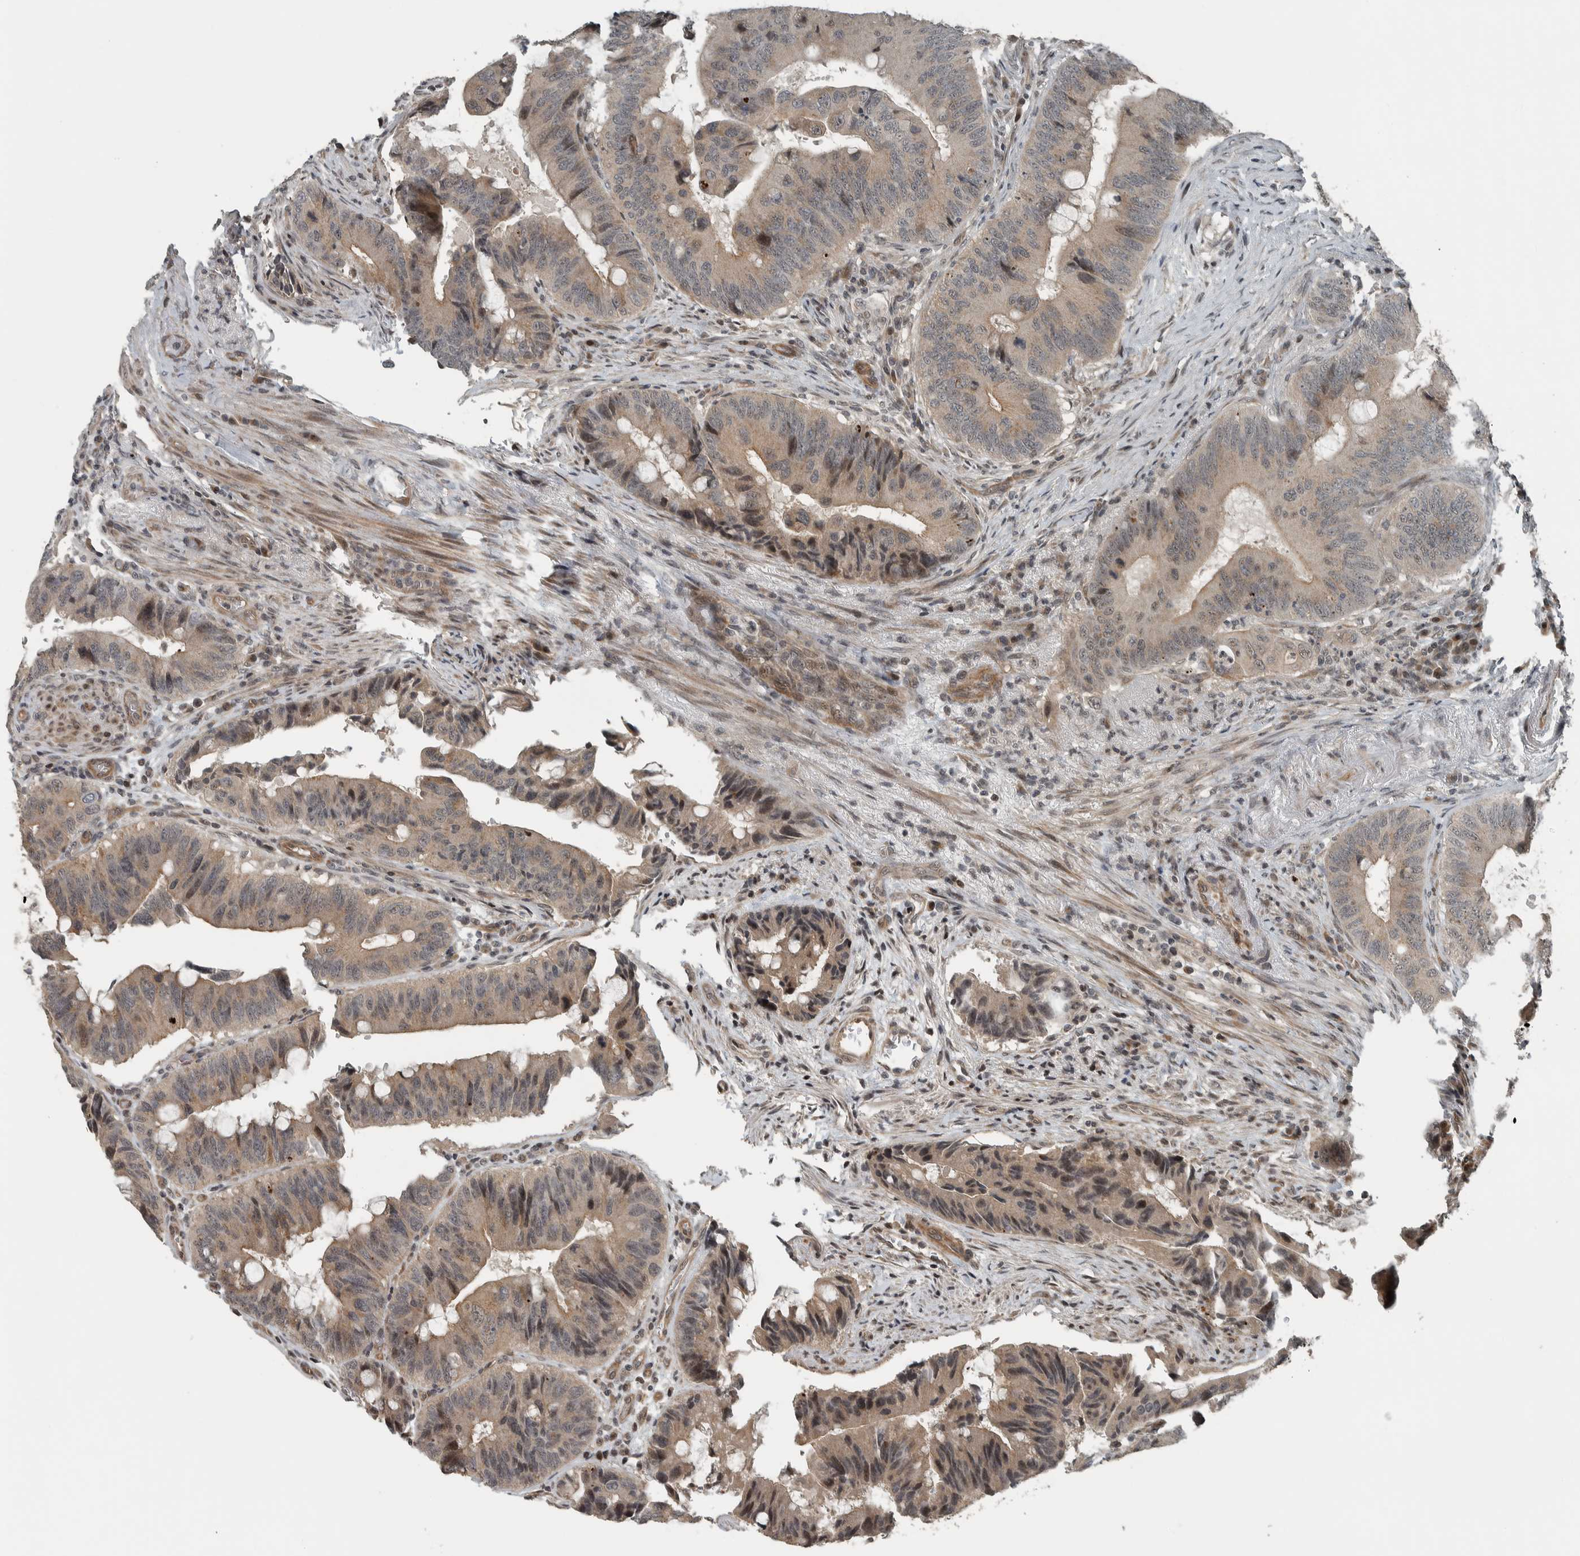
{"staining": {"intensity": "weak", "quantity": ">75%", "location": "cytoplasmic/membranous,nuclear"}, "tissue": "colorectal cancer", "cell_type": "Tumor cells", "image_type": "cancer", "snomed": [{"axis": "morphology", "description": "Adenocarcinoma, NOS"}, {"axis": "topography", "description": "Colon"}], "caption": "Protein analysis of colorectal cancer (adenocarcinoma) tissue displays weak cytoplasmic/membranous and nuclear expression in approximately >75% of tumor cells.", "gene": "NAPG", "patient": {"sex": "male", "age": 71}}